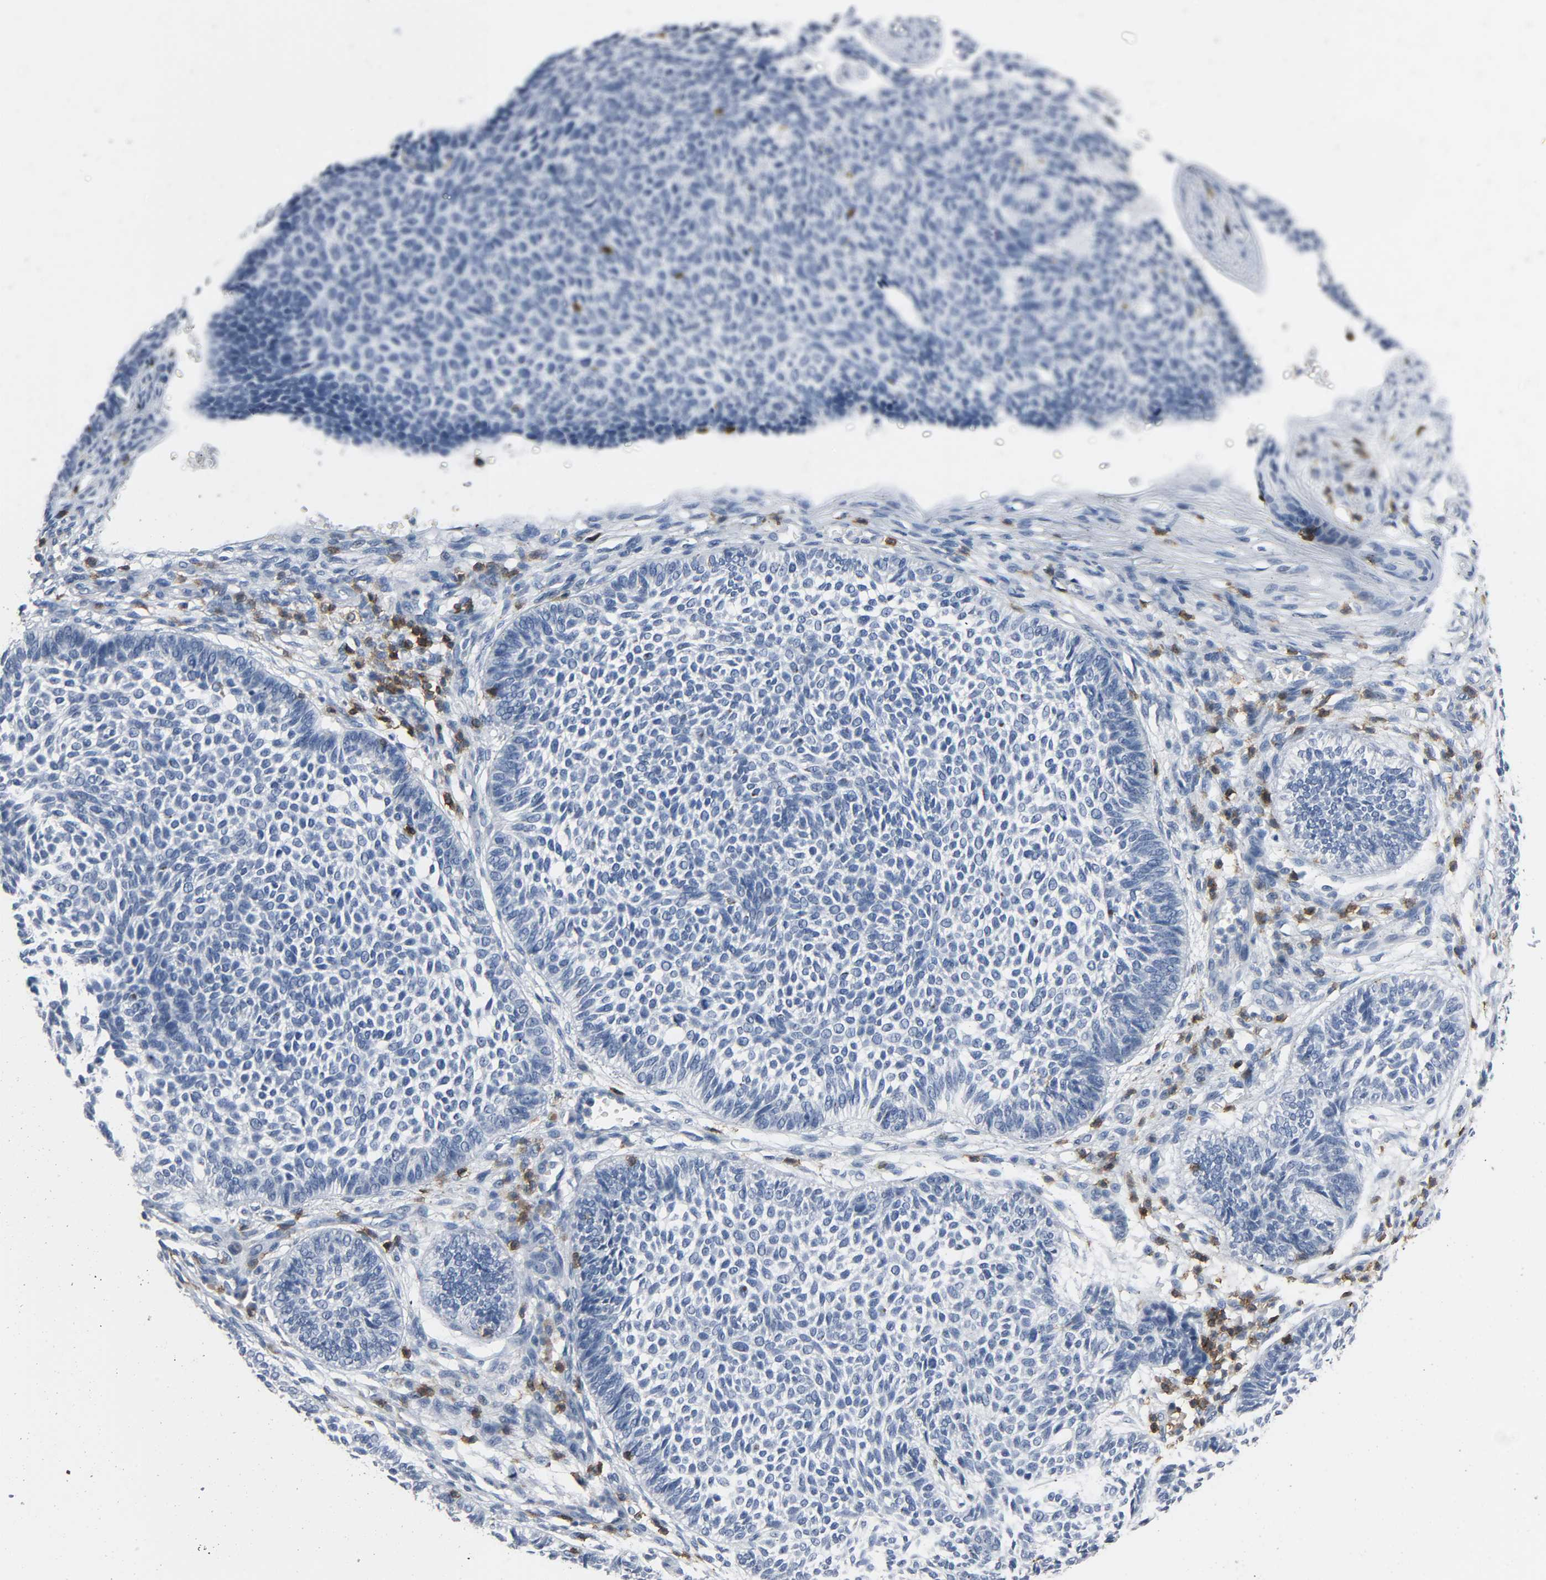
{"staining": {"intensity": "negative", "quantity": "none", "location": "none"}, "tissue": "skin cancer", "cell_type": "Tumor cells", "image_type": "cancer", "snomed": [{"axis": "morphology", "description": "Normal tissue, NOS"}, {"axis": "morphology", "description": "Basal cell carcinoma"}, {"axis": "topography", "description": "Skin"}], "caption": "DAB (3,3'-diaminobenzidine) immunohistochemical staining of skin cancer (basal cell carcinoma) exhibits no significant expression in tumor cells.", "gene": "LCK", "patient": {"sex": "male", "age": 87}}